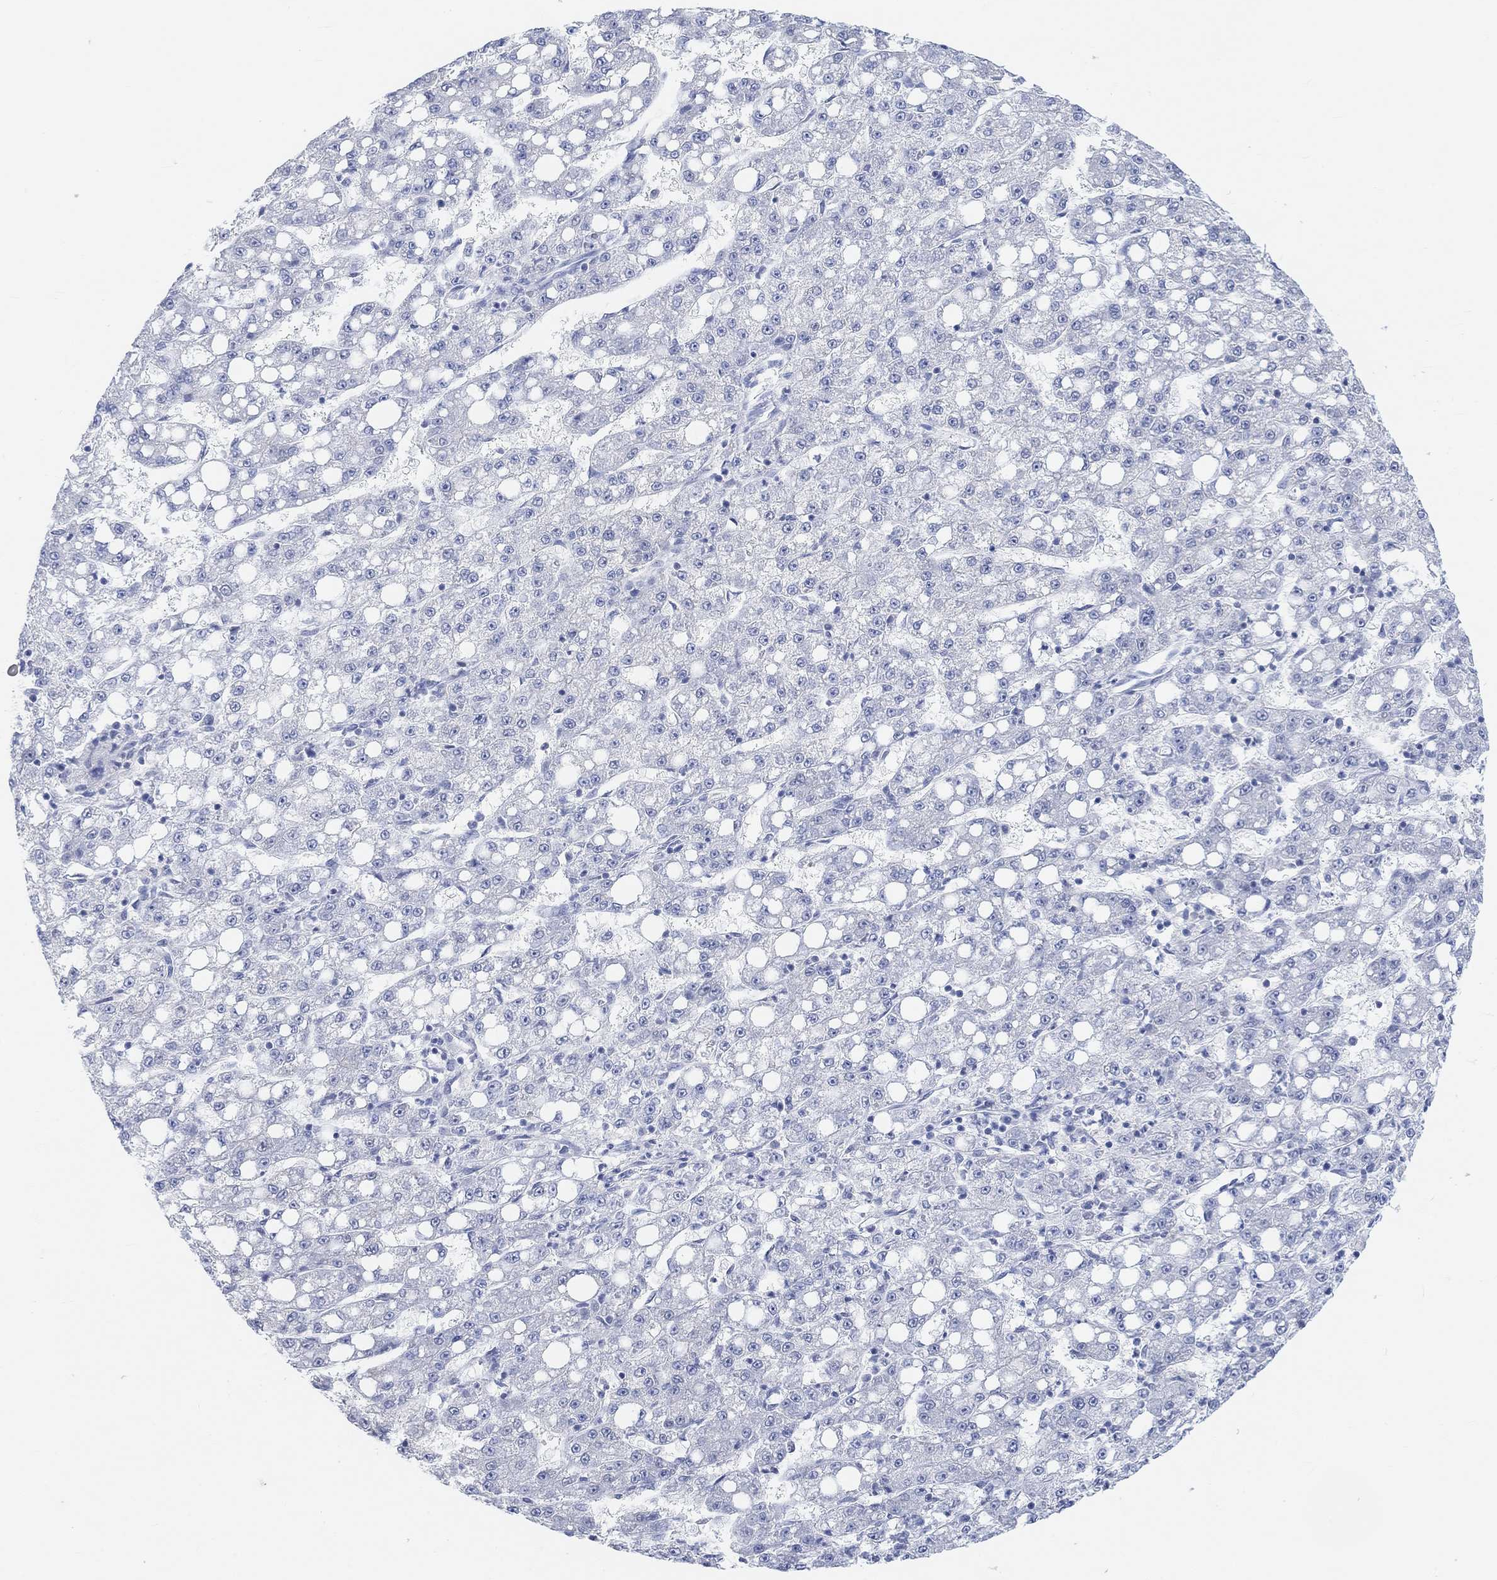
{"staining": {"intensity": "negative", "quantity": "none", "location": "none"}, "tissue": "liver cancer", "cell_type": "Tumor cells", "image_type": "cancer", "snomed": [{"axis": "morphology", "description": "Carcinoma, Hepatocellular, NOS"}, {"axis": "topography", "description": "Liver"}], "caption": "The image exhibits no staining of tumor cells in liver cancer.", "gene": "MUC1", "patient": {"sex": "female", "age": 65}}